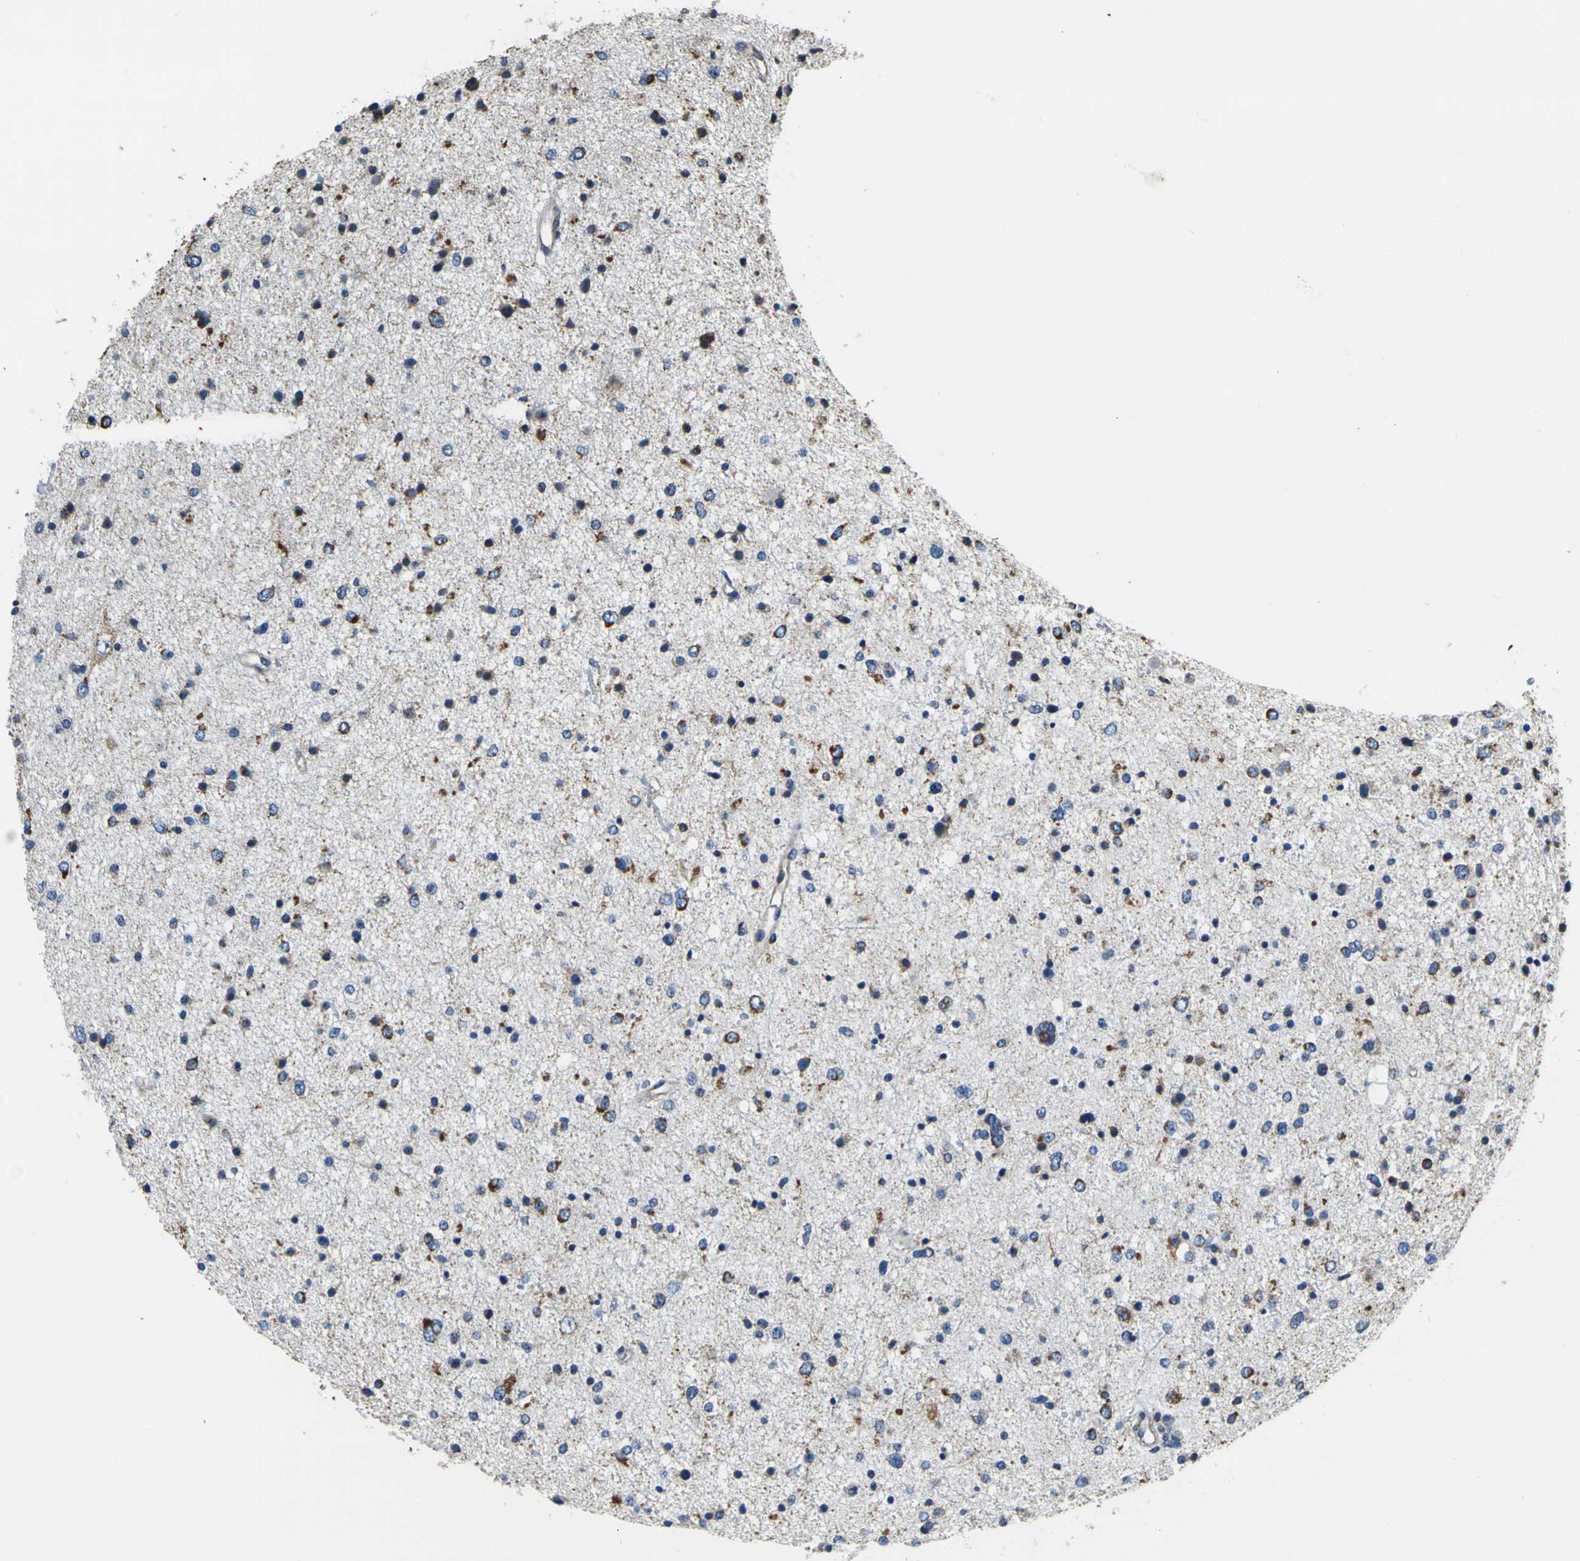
{"staining": {"intensity": "moderate", "quantity": "25%-75%", "location": "cytoplasmic/membranous"}, "tissue": "glioma", "cell_type": "Tumor cells", "image_type": "cancer", "snomed": [{"axis": "morphology", "description": "Glioma, malignant, Low grade"}, {"axis": "topography", "description": "Brain"}], "caption": "Protein staining of malignant low-grade glioma tissue demonstrates moderate cytoplasmic/membranous staining in approximately 25%-75% of tumor cells.", "gene": "LRP4", "patient": {"sex": "female", "age": 37}}